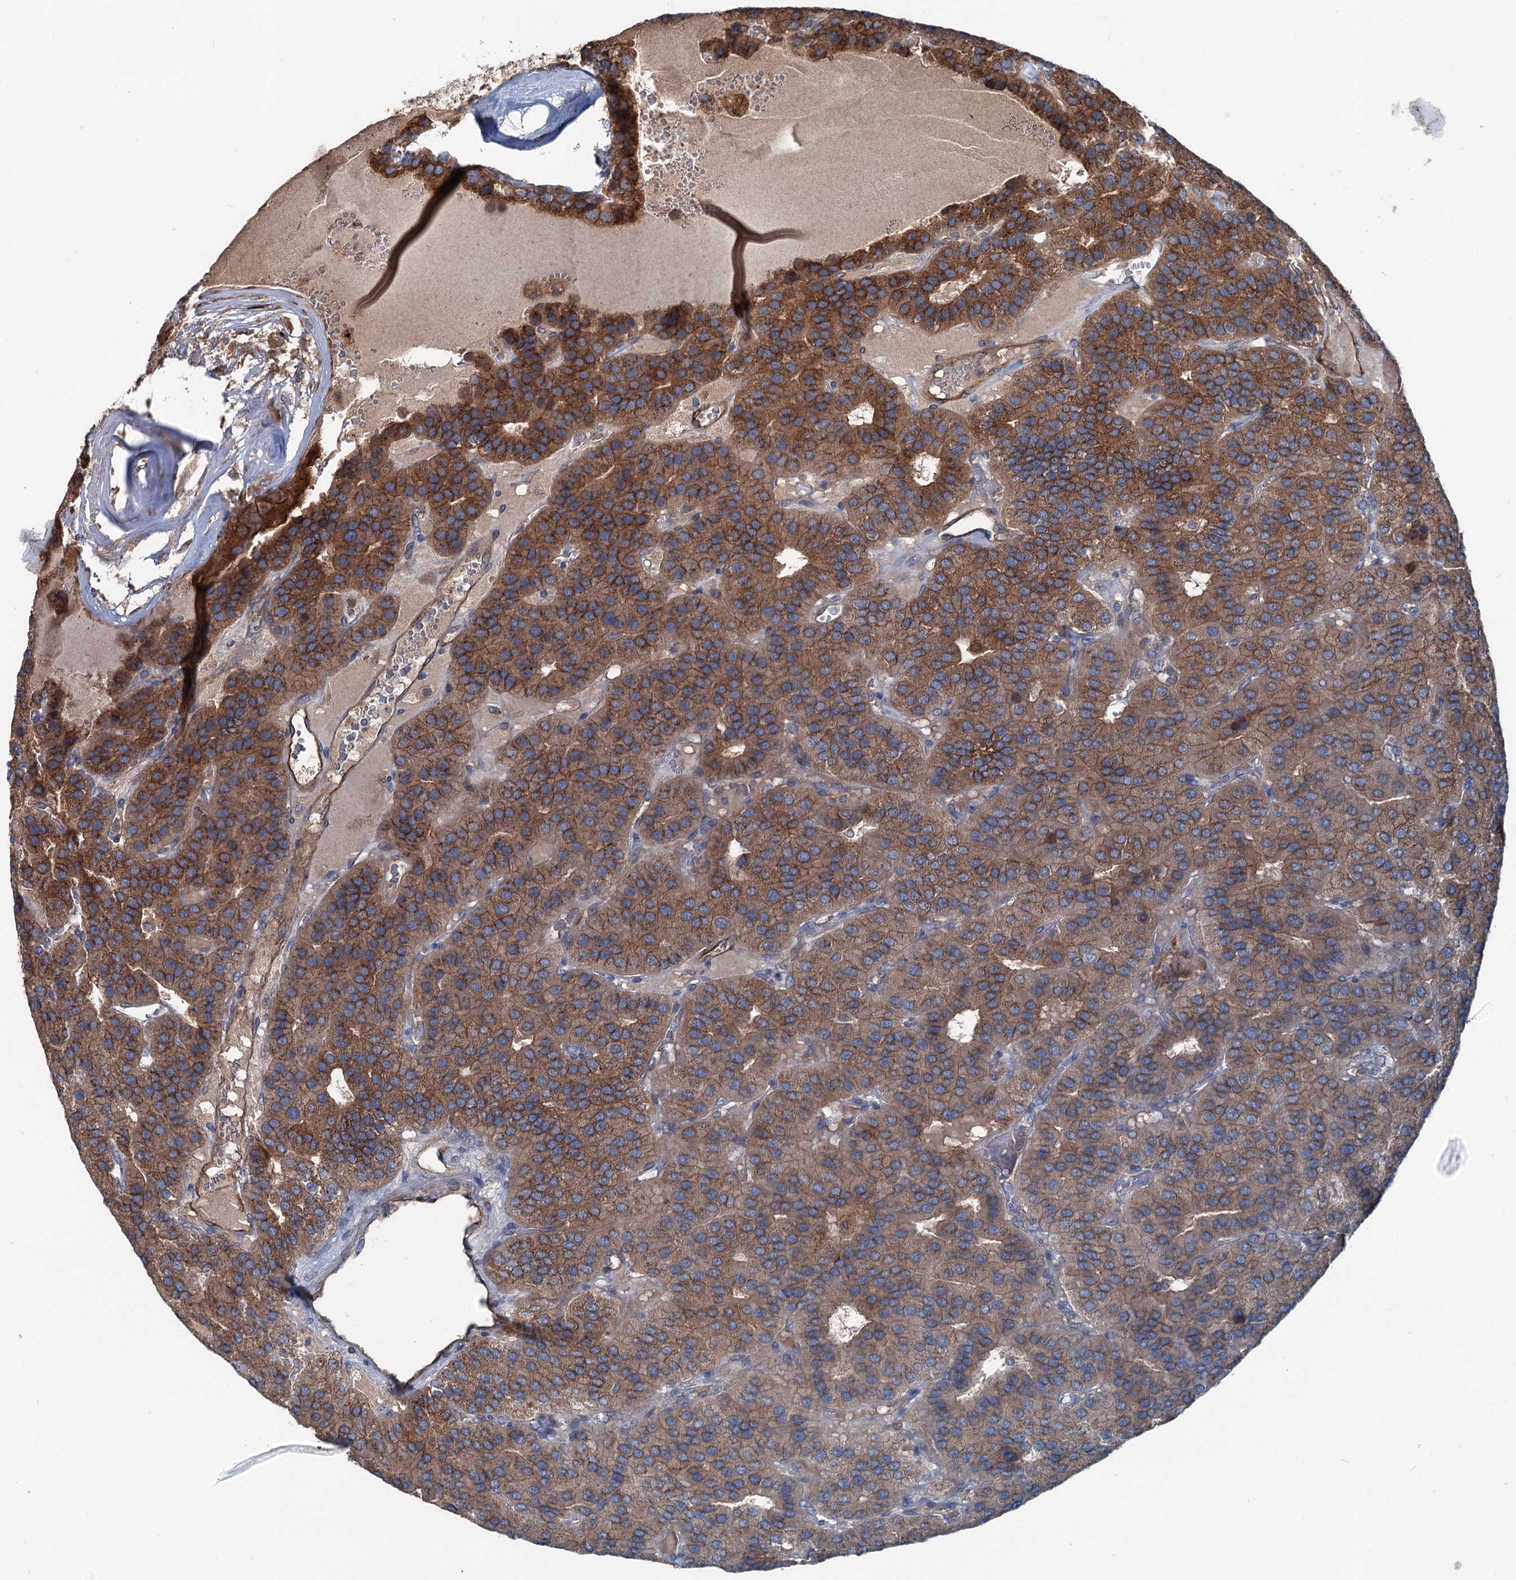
{"staining": {"intensity": "moderate", "quantity": ">75%", "location": "cytoplasmic/membranous"}, "tissue": "parathyroid gland", "cell_type": "Glandular cells", "image_type": "normal", "snomed": [{"axis": "morphology", "description": "Normal tissue, NOS"}, {"axis": "morphology", "description": "Adenoma, NOS"}, {"axis": "topography", "description": "Parathyroid gland"}], "caption": "The histopathology image displays immunohistochemical staining of benign parathyroid gland. There is moderate cytoplasmic/membranous expression is seen in approximately >75% of glandular cells. The staining was performed using DAB (3,3'-diaminobenzidine), with brown indicating positive protein expression. Nuclei are stained blue with hematoxylin.", "gene": "CALCOCO1", "patient": {"sex": "female", "age": 86}}